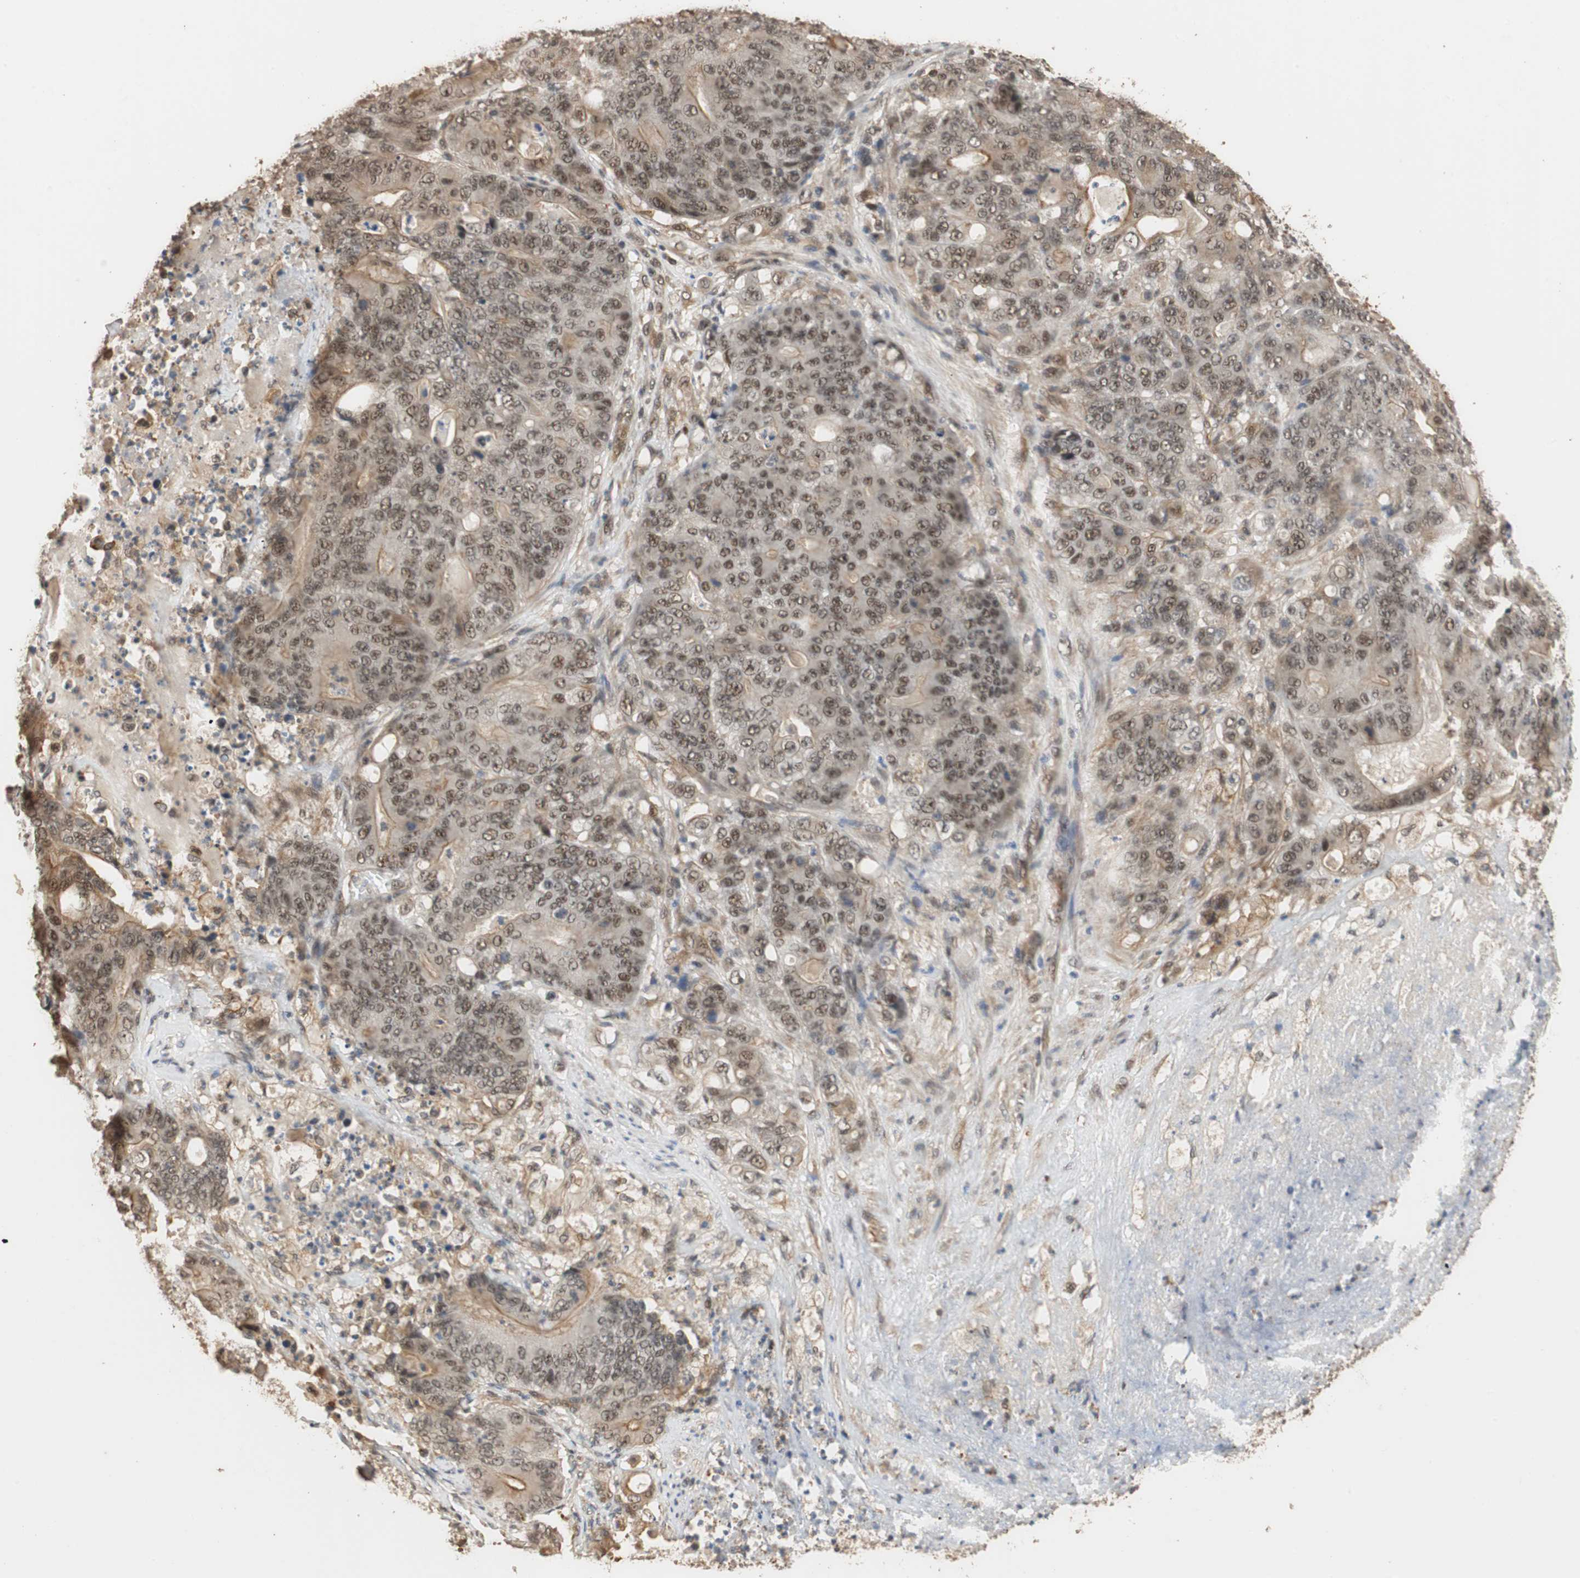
{"staining": {"intensity": "moderate", "quantity": ">75%", "location": "cytoplasmic/membranous,nuclear"}, "tissue": "stomach cancer", "cell_type": "Tumor cells", "image_type": "cancer", "snomed": [{"axis": "morphology", "description": "Adenocarcinoma, NOS"}, {"axis": "topography", "description": "Stomach"}], "caption": "Immunohistochemical staining of stomach cancer reveals medium levels of moderate cytoplasmic/membranous and nuclear protein expression in approximately >75% of tumor cells. The protein is stained brown, and the nuclei are stained in blue (DAB (3,3'-diaminobenzidine) IHC with brightfield microscopy, high magnification).", "gene": "CDC5L", "patient": {"sex": "female", "age": 73}}